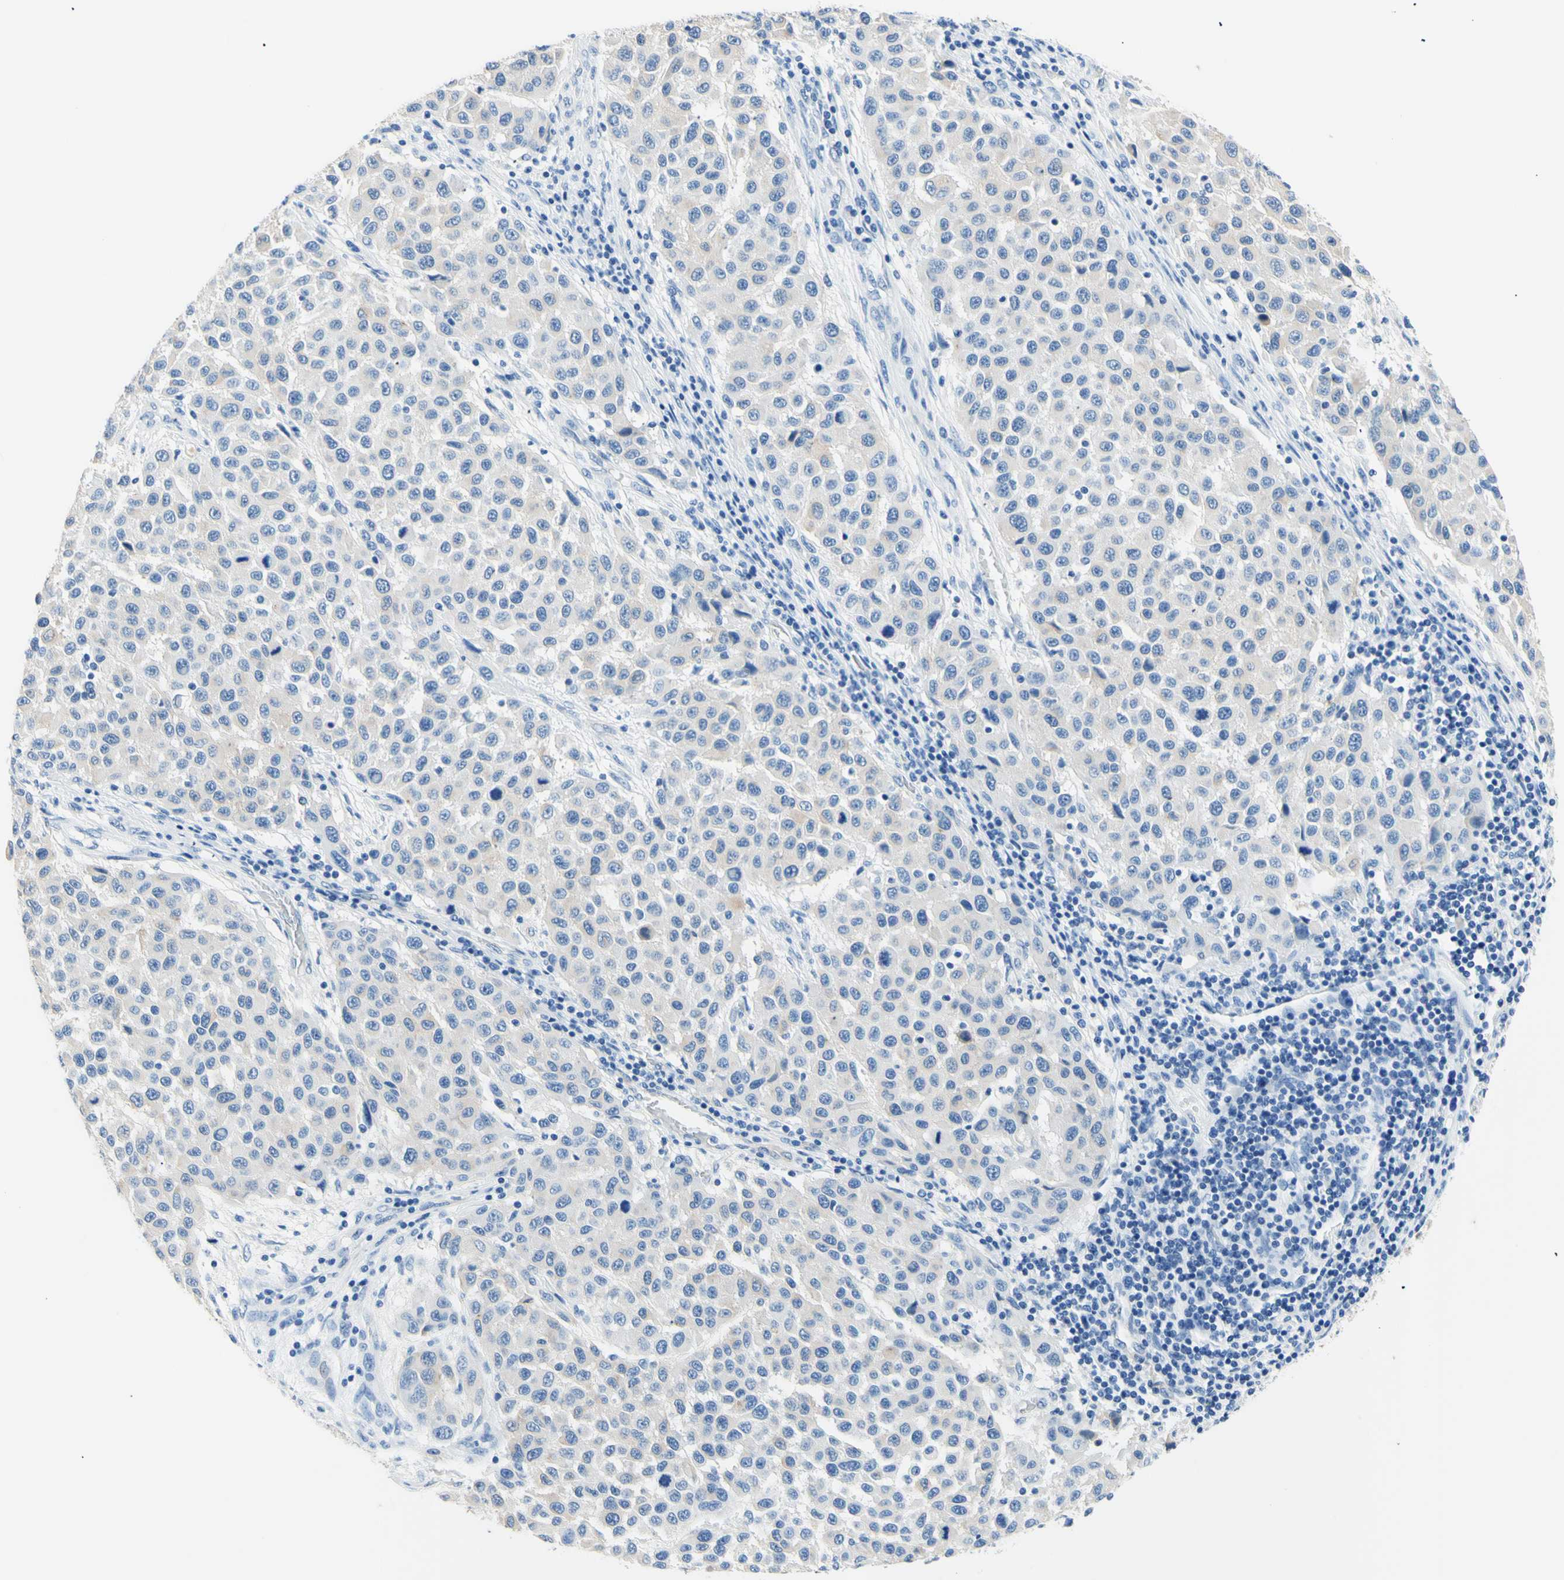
{"staining": {"intensity": "negative", "quantity": "none", "location": "none"}, "tissue": "melanoma", "cell_type": "Tumor cells", "image_type": "cancer", "snomed": [{"axis": "morphology", "description": "Malignant melanoma, Metastatic site"}, {"axis": "topography", "description": "Lymph node"}], "caption": "This is a photomicrograph of IHC staining of melanoma, which shows no staining in tumor cells.", "gene": "HPCA", "patient": {"sex": "male", "age": 61}}